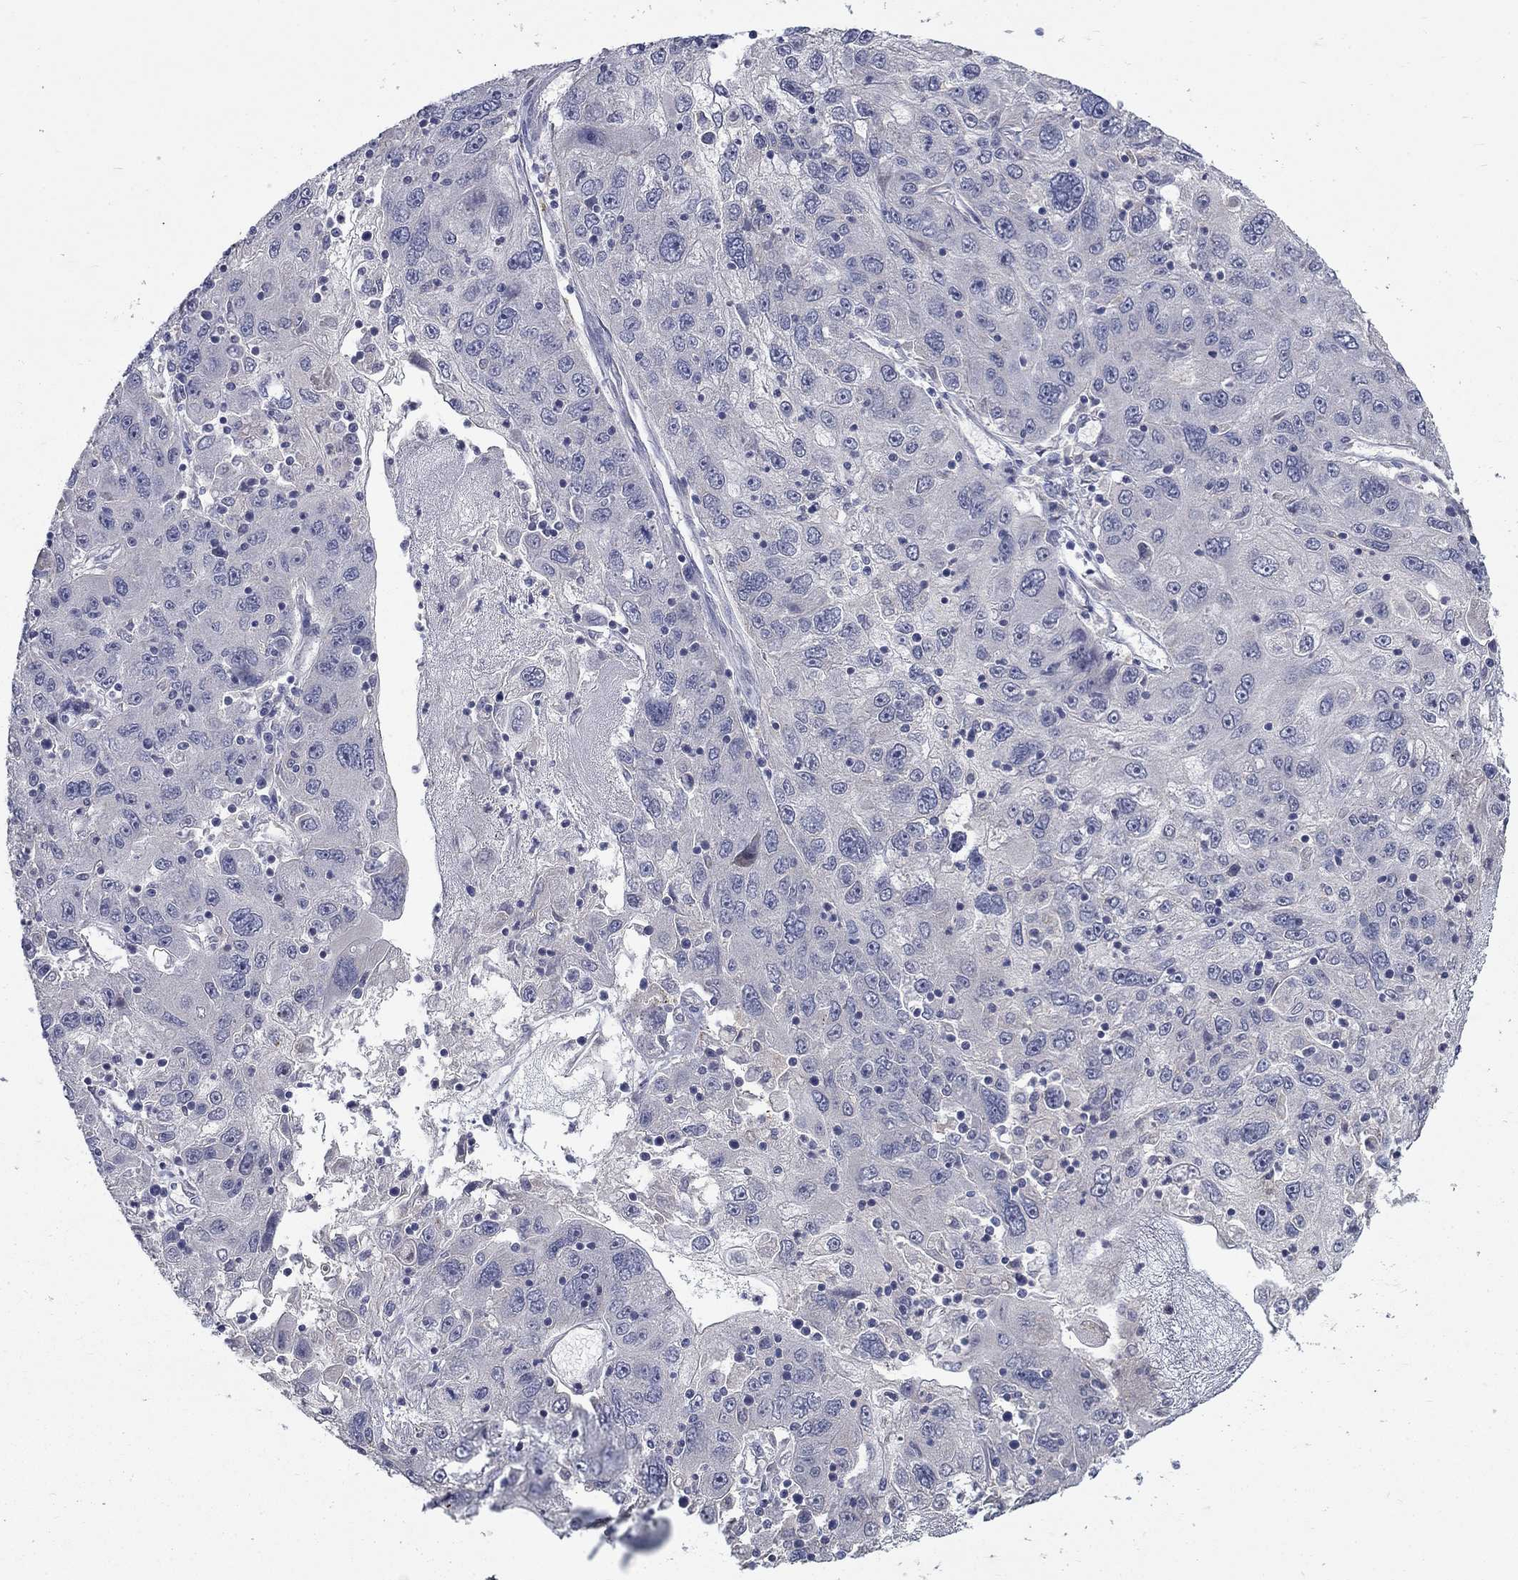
{"staining": {"intensity": "negative", "quantity": "none", "location": "none"}, "tissue": "stomach cancer", "cell_type": "Tumor cells", "image_type": "cancer", "snomed": [{"axis": "morphology", "description": "Adenocarcinoma, NOS"}, {"axis": "topography", "description": "Stomach"}], "caption": "High power microscopy image of an IHC photomicrograph of stomach cancer, revealing no significant expression in tumor cells.", "gene": "FAM3B", "patient": {"sex": "male", "age": 56}}